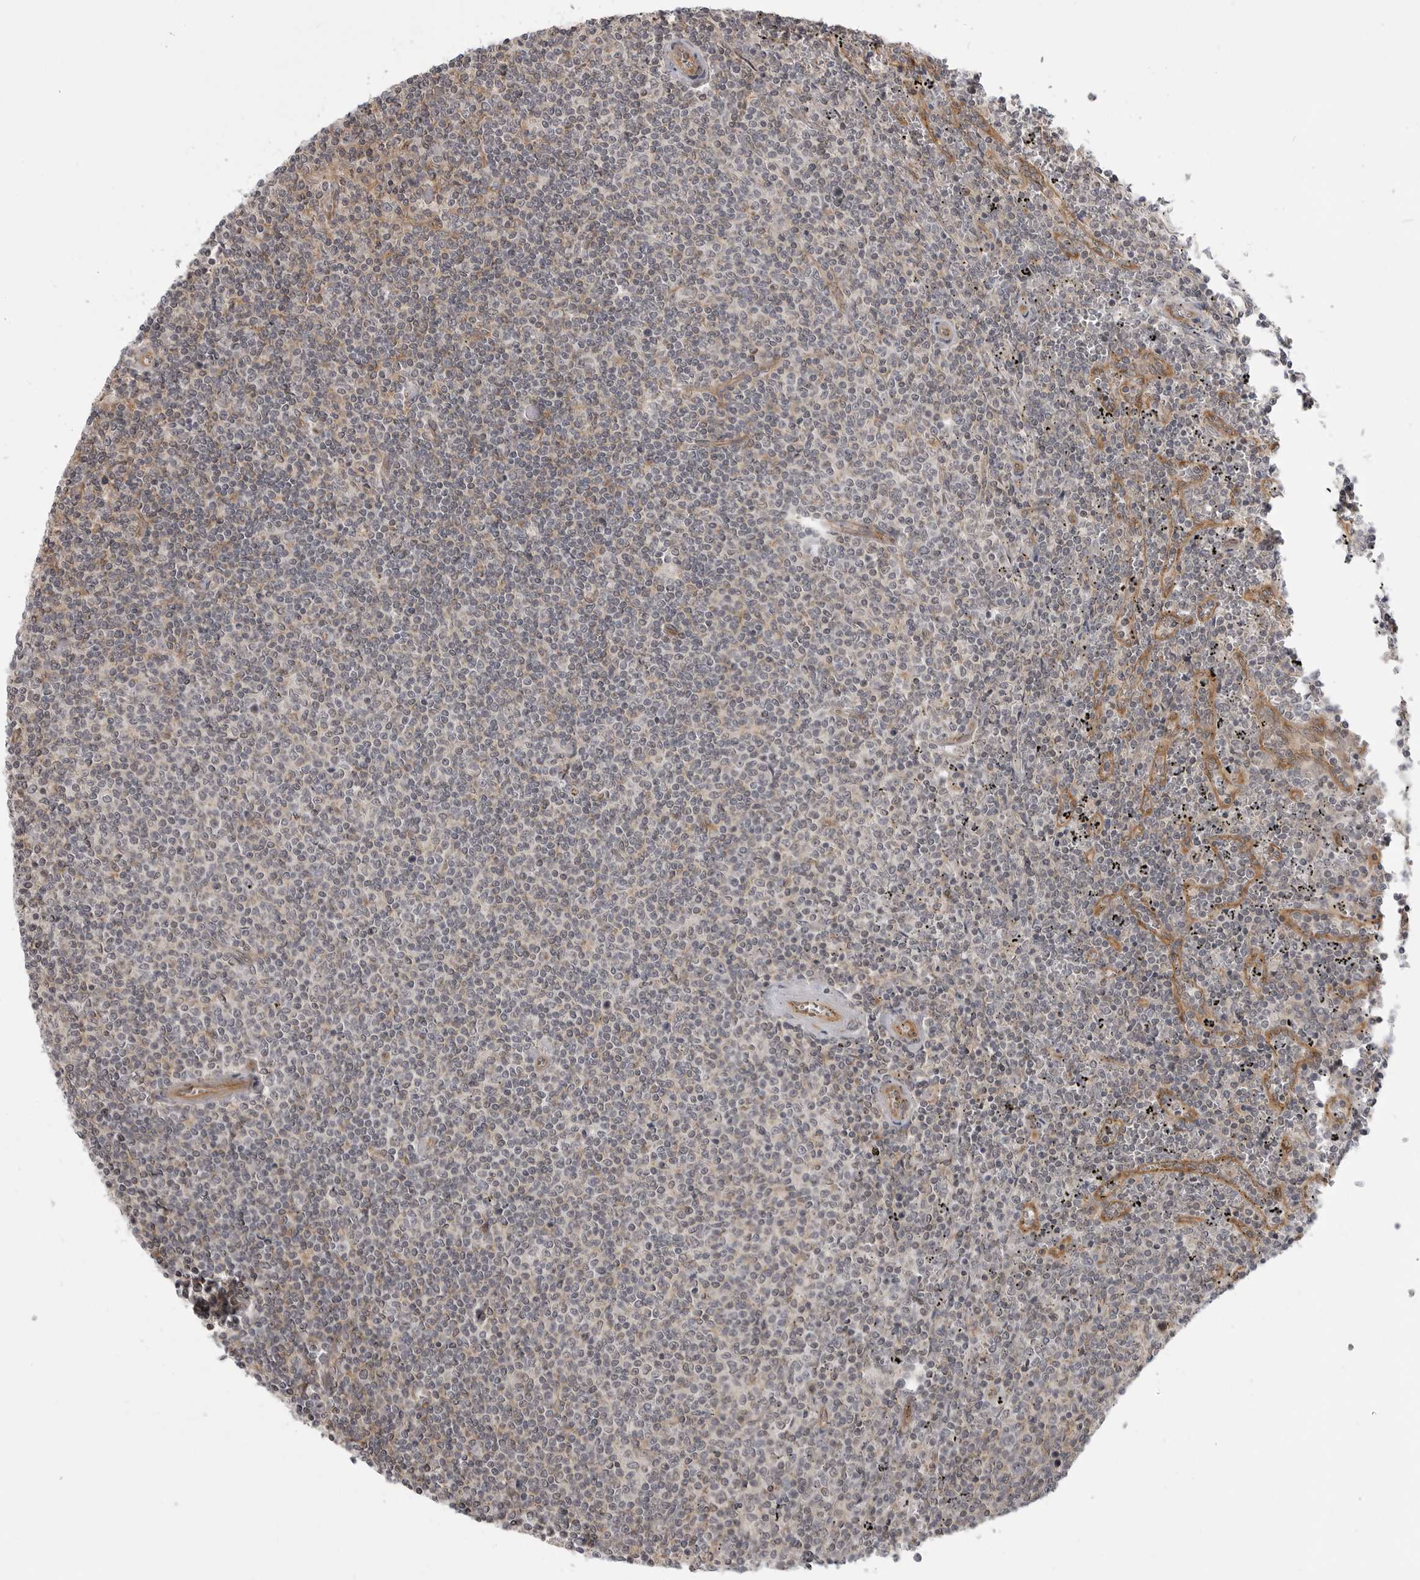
{"staining": {"intensity": "negative", "quantity": "none", "location": "none"}, "tissue": "lymphoma", "cell_type": "Tumor cells", "image_type": "cancer", "snomed": [{"axis": "morphology", "description": "Malignant lymphoma, non-Hodgkin's type, Low grade"}, {"axis": "topography", "description": "Spleen"}], "caption": "Lymphoma was stained to show a protein in brown. There is no significant expression in tumor cells. (DAB immunohistochemistry, high magnification).", "gene": "LRRC45", "patient": {"sex": "female", "age": 50}}